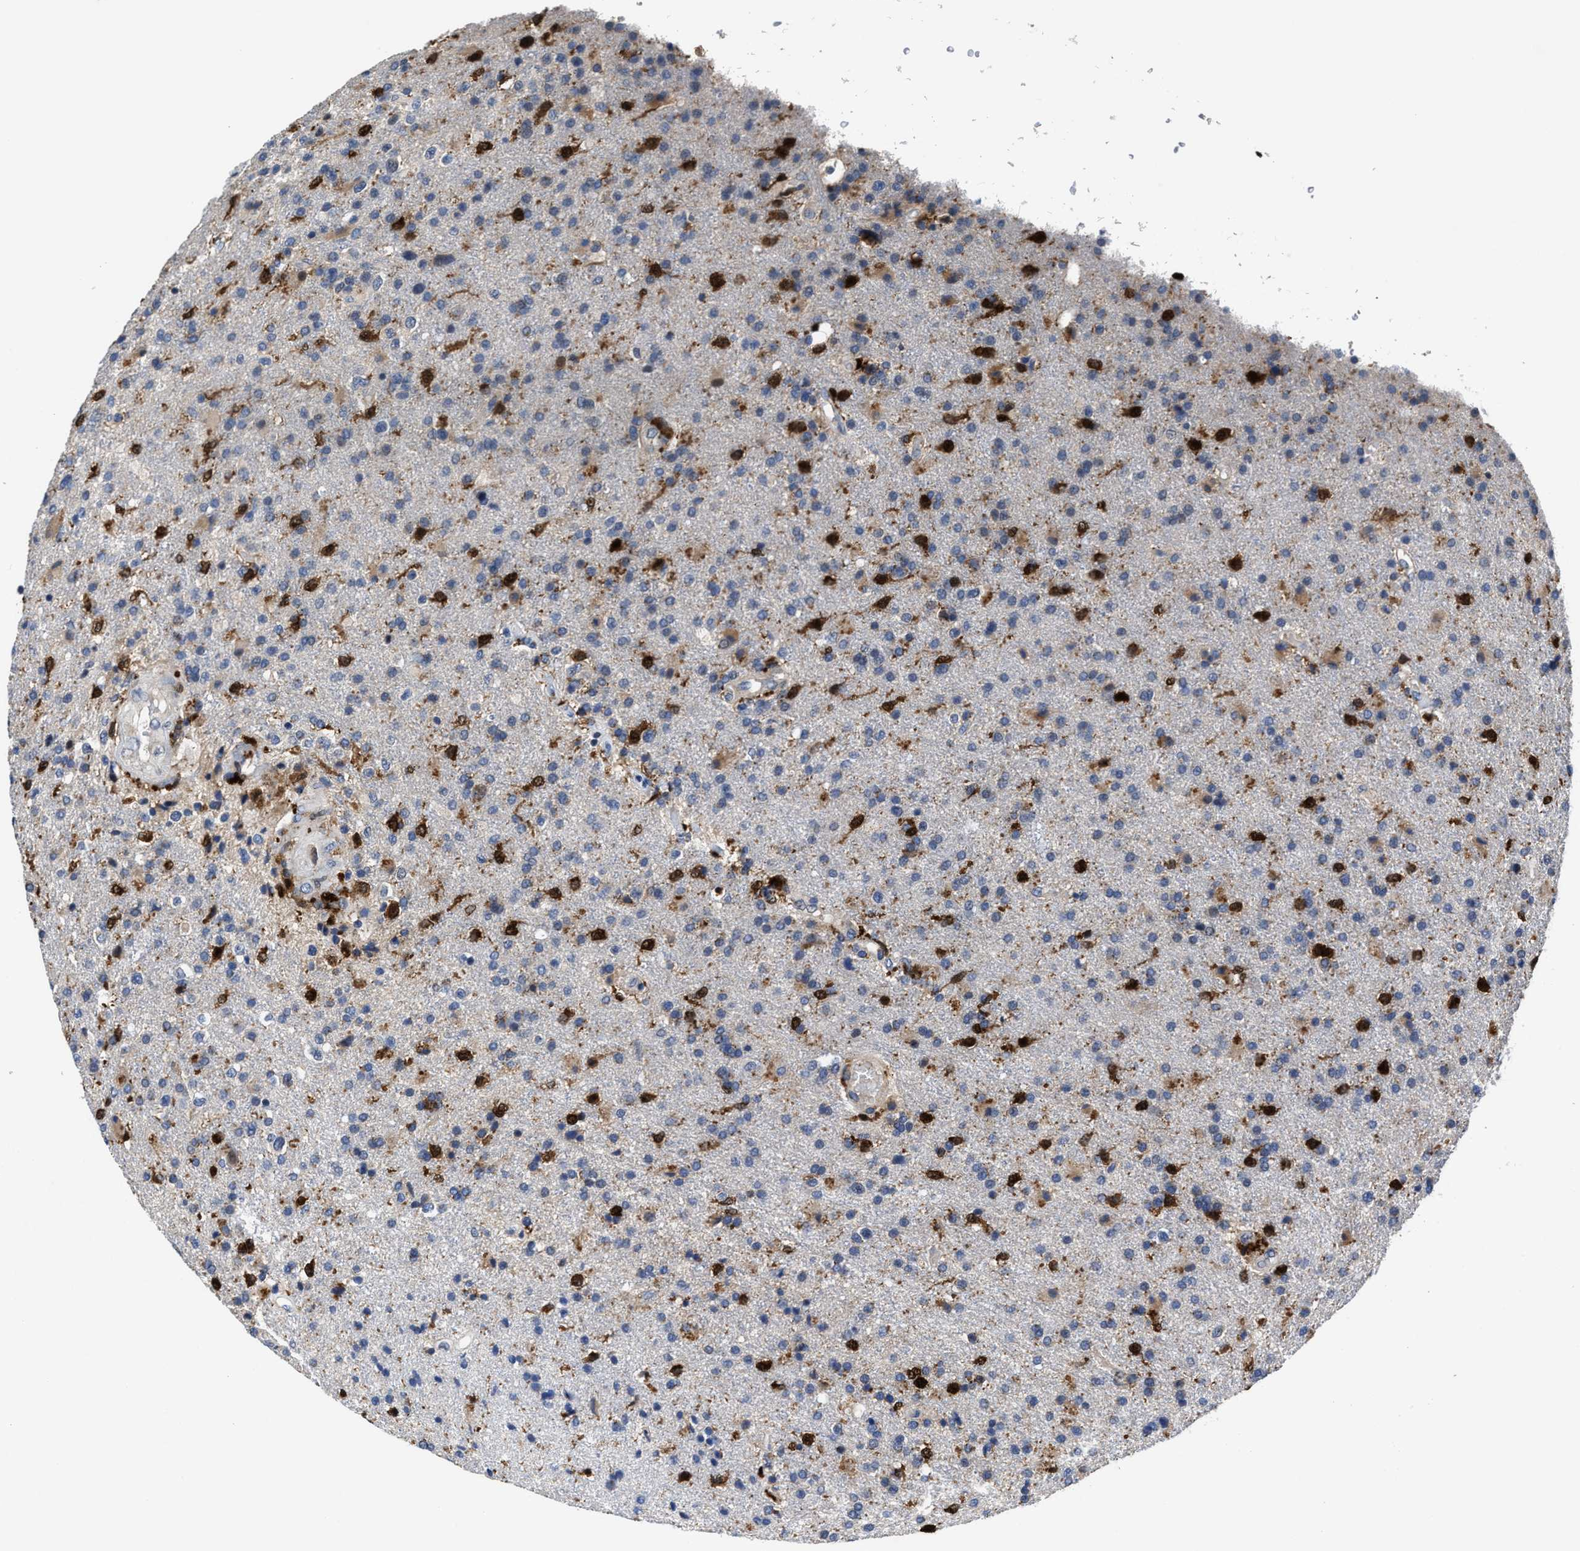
{"staining": {"intensity": "negative", "quantity": "none", "location": "none"}, "tissue": "glioma", "cell_type": "Tumor cells", "image_type": "cancer", "snomed": [{"axis": "morphology", "description": "Glioma, malignant, High grade"}, {"axis": "topography", "description": "Brain"}], "caption": "Malignant high-grade glioma was stained to show a protein in brown. There is no significant positivity in tumor cells. (Immunohistochemistry (ihc), brightfield microscopy, high magnification).", "gene": "RGS10", "patient": {"sex": "male", "age": 72}}